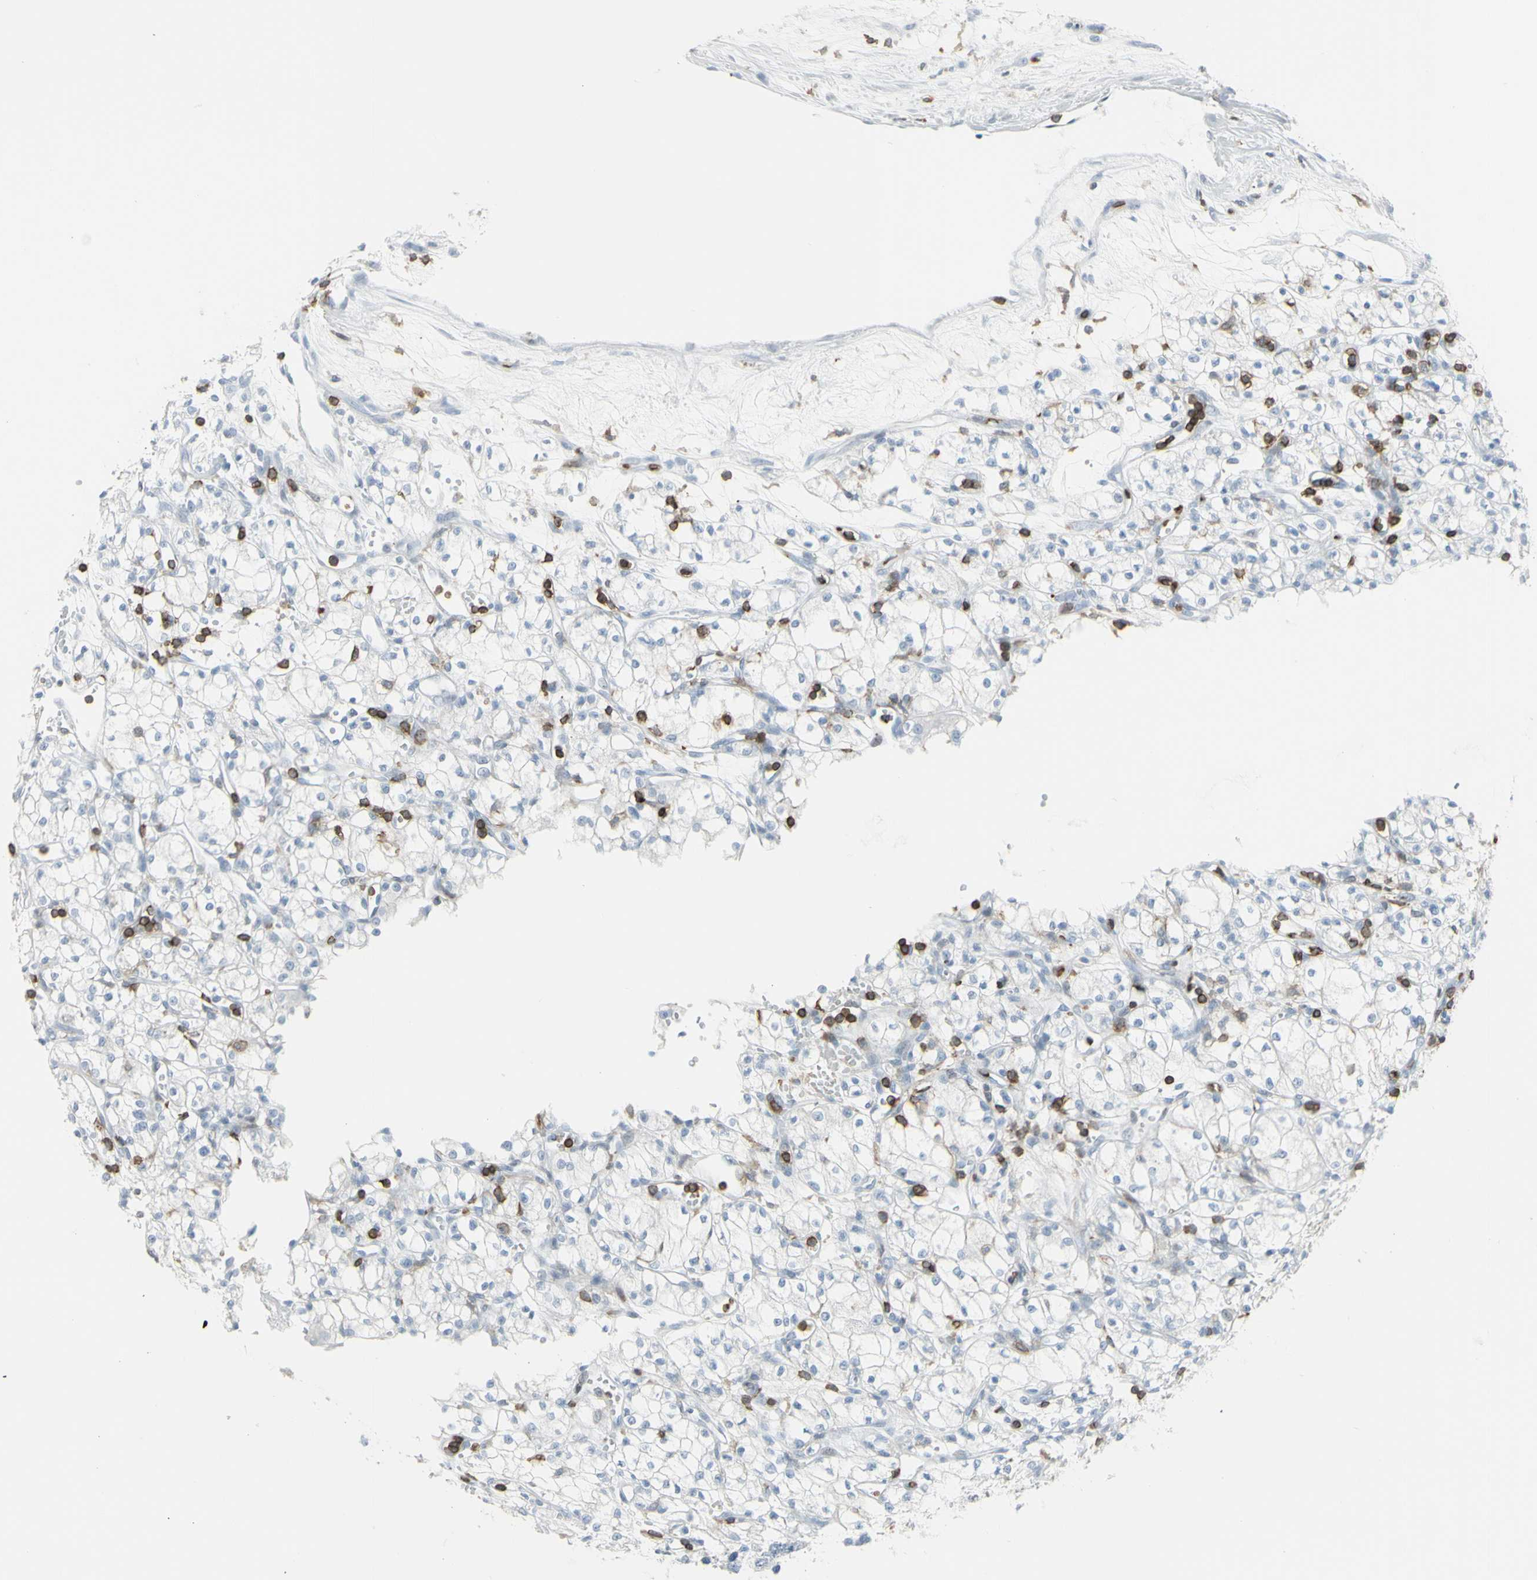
{"staining": {"intensity": "negative", "quantity": "none", "location": "none"}, "tissue": "renal cancer", "cell_type": "Tumor cells", "image_type": "cancer", "snomed": [{"axis": "morphology", "description": "Normal tissue, NOS"}, {"axis": "morphology", "description": "Adenocarcinoma, NOS"}, {"axis": "topography", "description": "Kidney"}], "caption": "Tumor cells are negative for brown protein staining in renal adenocarcinoma. (Stains: DAB (3,3'-diaminobenzidine) immunohistochemistry with hematoxylin counter stain, Microscopy: brightfield microscopy at high magnification).", "gene": "NRG1", "patient": {"sex": "male", "age": 59}}